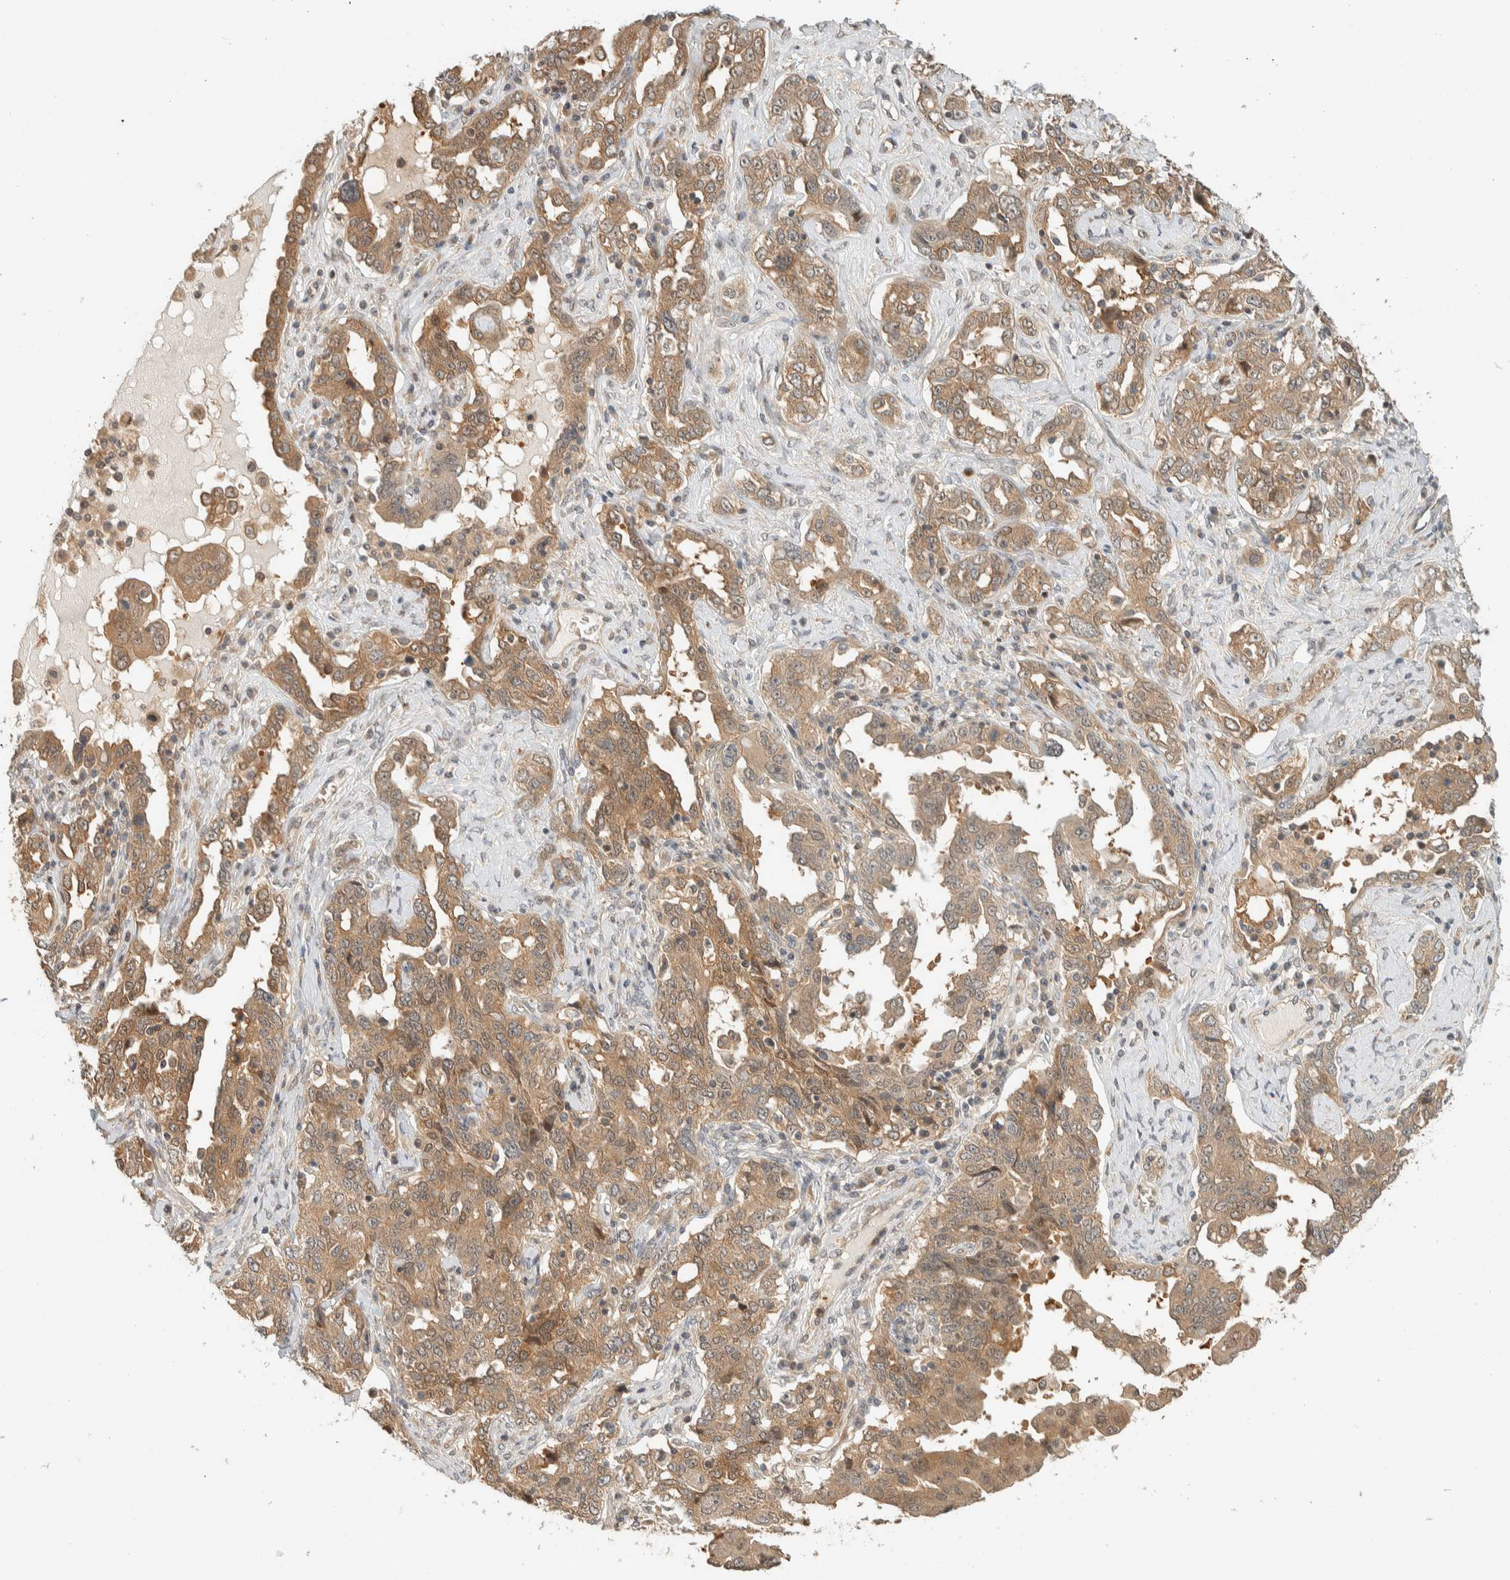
{"staining": {"intensity": "moderate", "quantity": ">75%", "location": "cytoplasmic/membranous"}, "tissue": "ovarian cancer", "cell_type": "Tumor cells", "image_type": "cancer", "snomed": [{"axis": "morphology", "description": "Carcinoma, endometroid"}, {"axis": "topography", "description": "Ovary"}], "caption": "High-power microscopy captured an immunohistochemistry micrograph of ovarian cancer (endometroid carcinoma), revealing moderate cytoplasmic/membranous positivity in about >75% of tumor cells.", "gene": "ADSS2", "patient": {"sex": "female", "age": 62}}